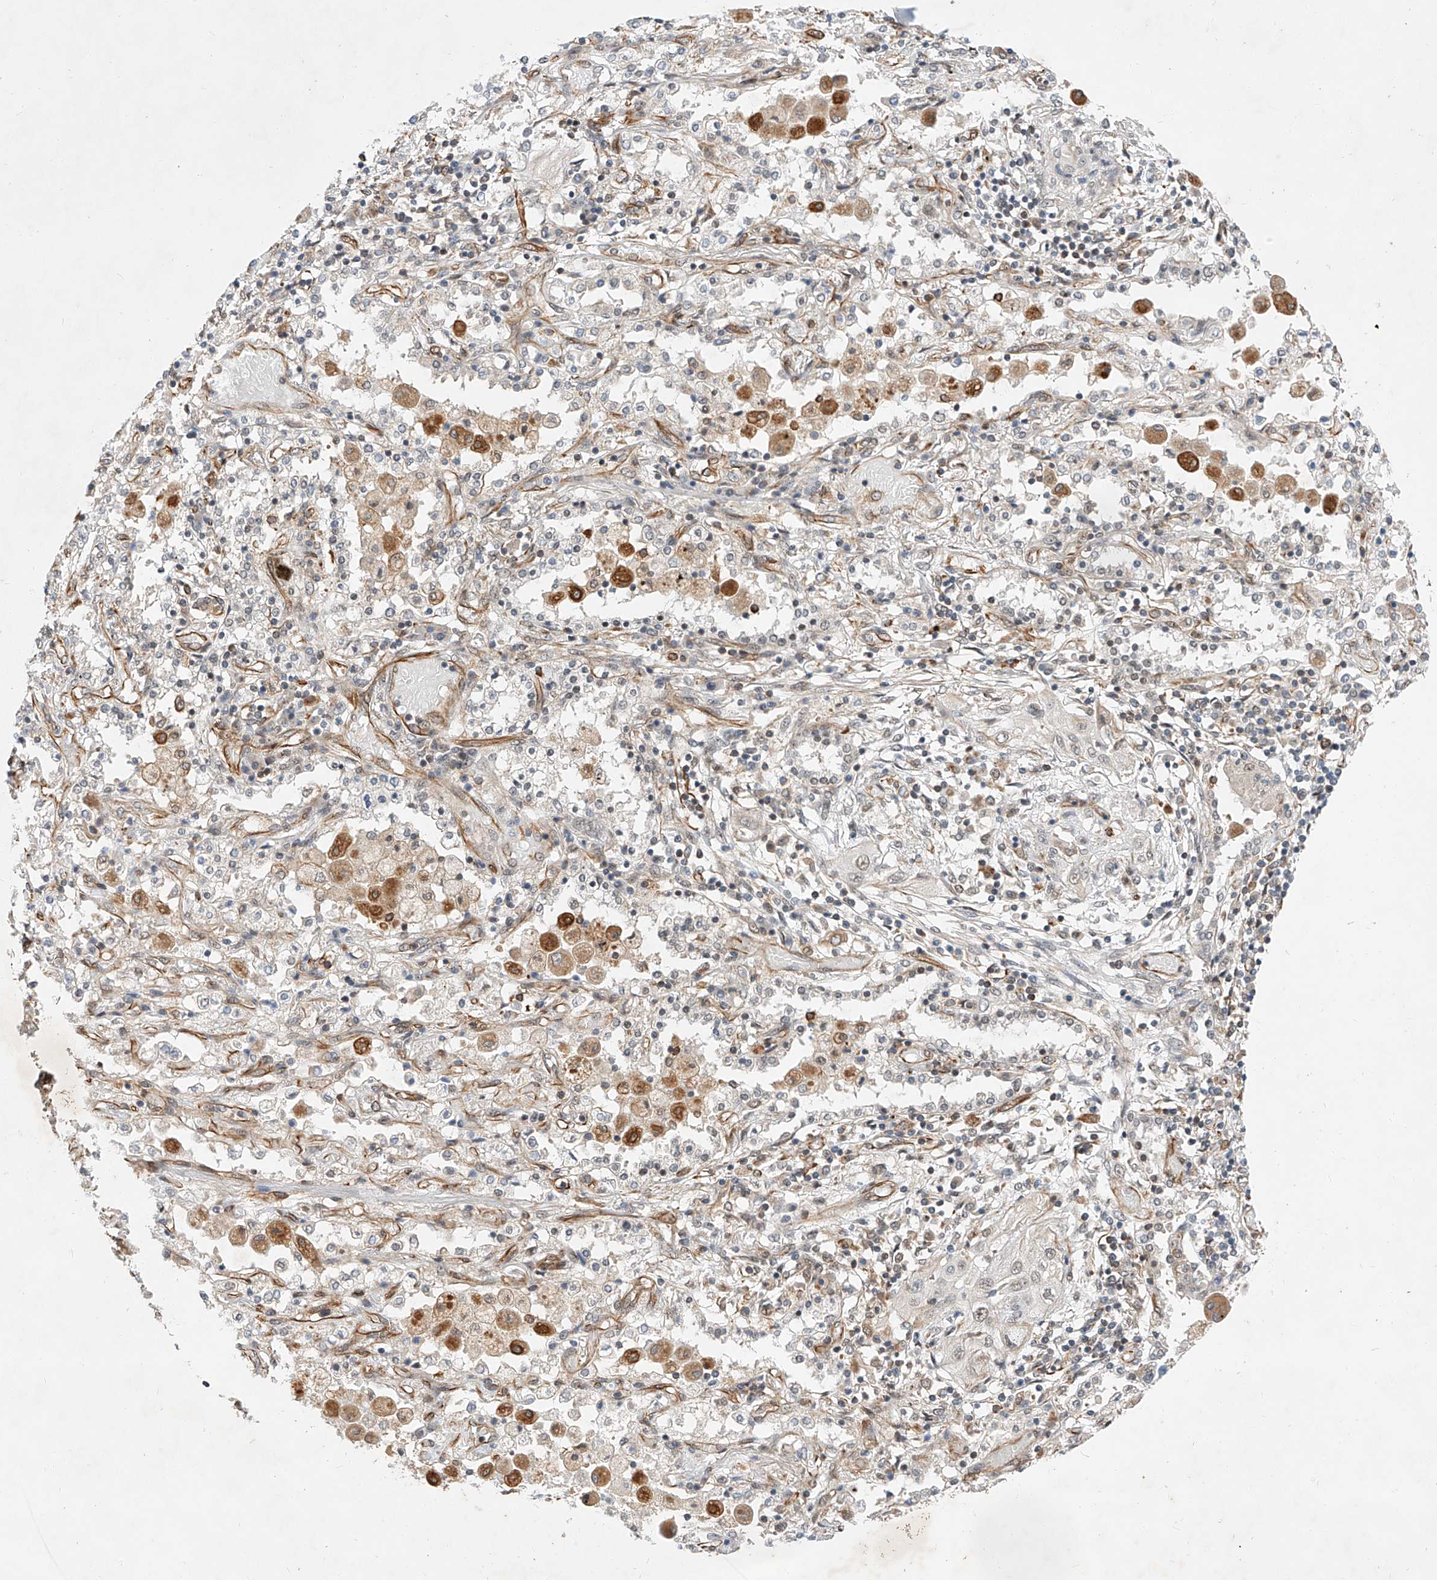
{"staining": {"intensity": "negative", "quantity": "none", "location": "none"}, "tissue": "lung cancer", "cell_type": "Tumor cells", "image_type": "cancer", "snomed": [{"axis": "morphology", "description": "Squamous cell carcinoma, NOS"}, {"axis": "topography", "description": "Lung"}], "caption": "Immunohistochemical staining of lung cancer exhibits no significant expression in tumor cells.", "gene": "AMD1", "patient": {"sex": "female", "age": 47}}